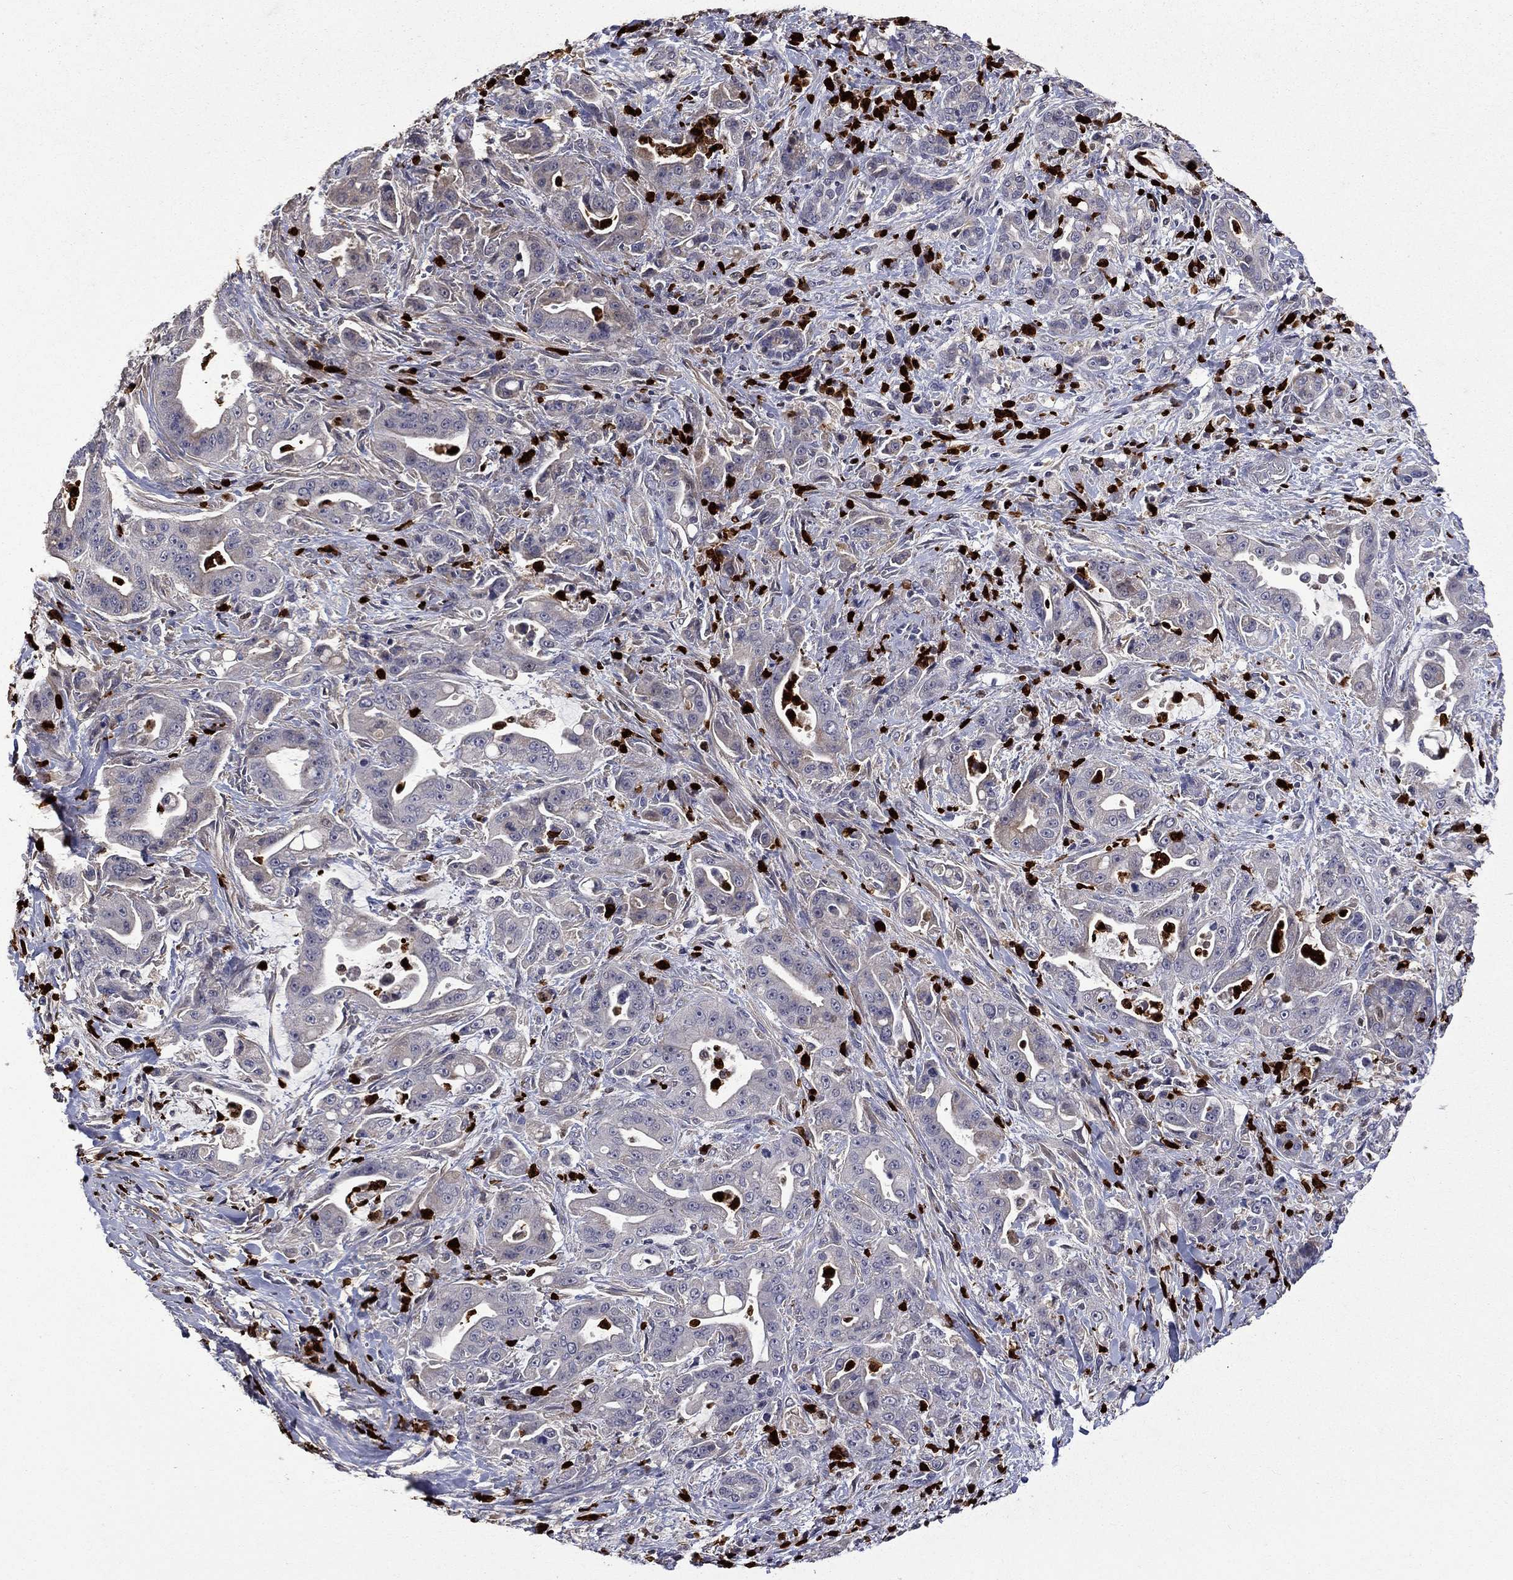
{"staining": {"intensity": "negative", "quantity": "none", "location": "none"}, "tissue": "pancreatic cancer", "cell_type": "Tumor cells", "image_type": "cancer", "snomed": [{"axis": "morphology", "description": "Normal tissue, NOS"}, {"axis": "morphology", "description": "Inflammation, NOS"}, {"axis": "morphology", "description": "Adenocarcinoma, NOS"}, {"axis": "topography", "description": "Pancreas"}], "caption": "Immunohistochemistry of human pancreatic cancer (adenocarcinoma) shows no staining in tumor cells.", "gene": "SATB1", "patient": {"sex": "male", "age": 57}}